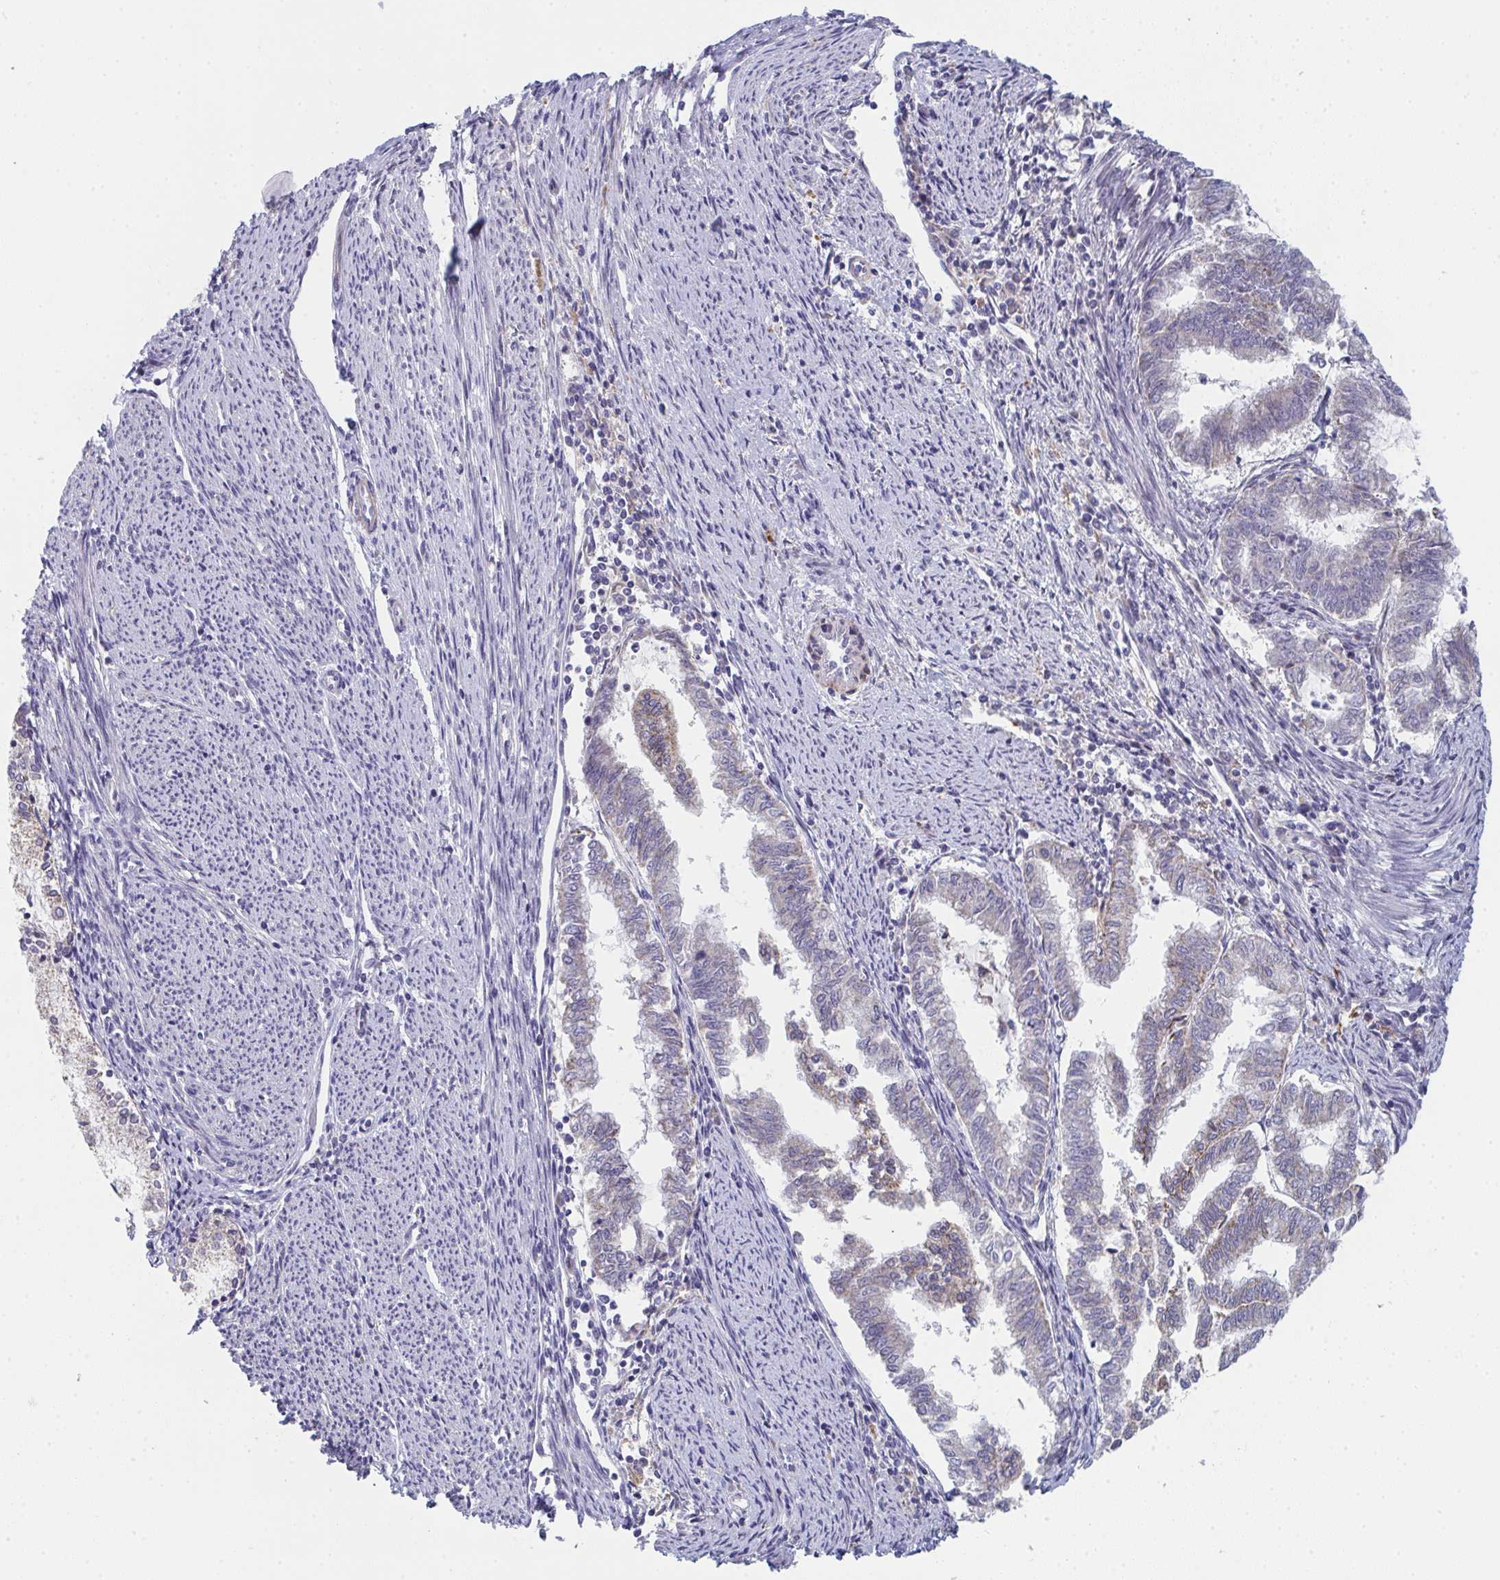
{"staining": {"intensity": "moderate", "quantity": "<25%", "location": "cytoplasmic/membranous"}, "tissue": "endometrial cancer", "cell_type": "Tumor cells", "image_type": "cancer", "snomed": [{"axis": "morphology", "description": "Adenocarcinoma, NOS"}, {"axis": "topography", "description": "Endometrium"}], "caption": "Endometrial cancer stained with a protein marker reveals moderate staining in tumor cells.", "gene": "VWDE", "patient": {"sex": "female", "age": 79}}